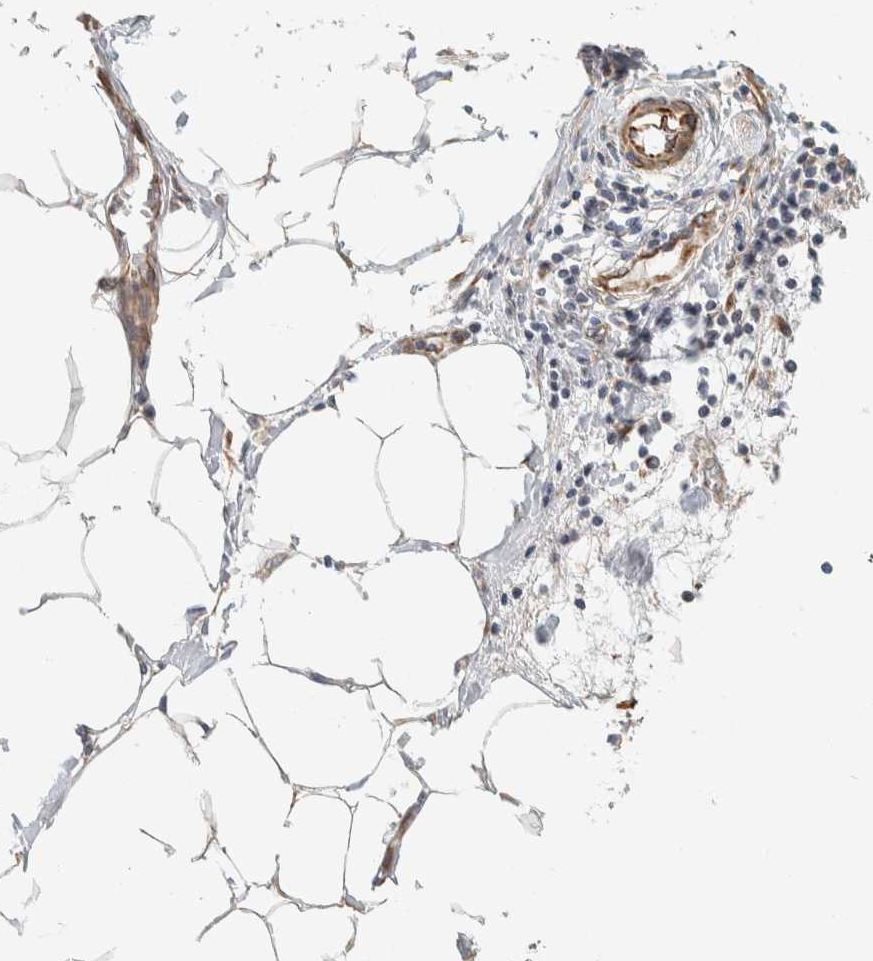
{"staining": {"intensity": "negative", "quantity": "none", "location": "none"}, "tissue": "adipose tissue", "cell_type": "Adipocytes", "image_type": "normal", "snomed": [{"axis": "morphology", "description": "Normal tissue, NOS"}, {"axis": "morphology", "description": "Adenocarcinoma, NOS"}, {"axis": "topography", "description": "Colon"}, {"axis": "topography", "description": "Peripheral nerve tissue"}], "caption": "A histopathology image of adipose tissue stained for a protein exhibits no brown staining in adipocytes.", "gene": "CDR2", "patient": {"sex": "male", "age": 14}}